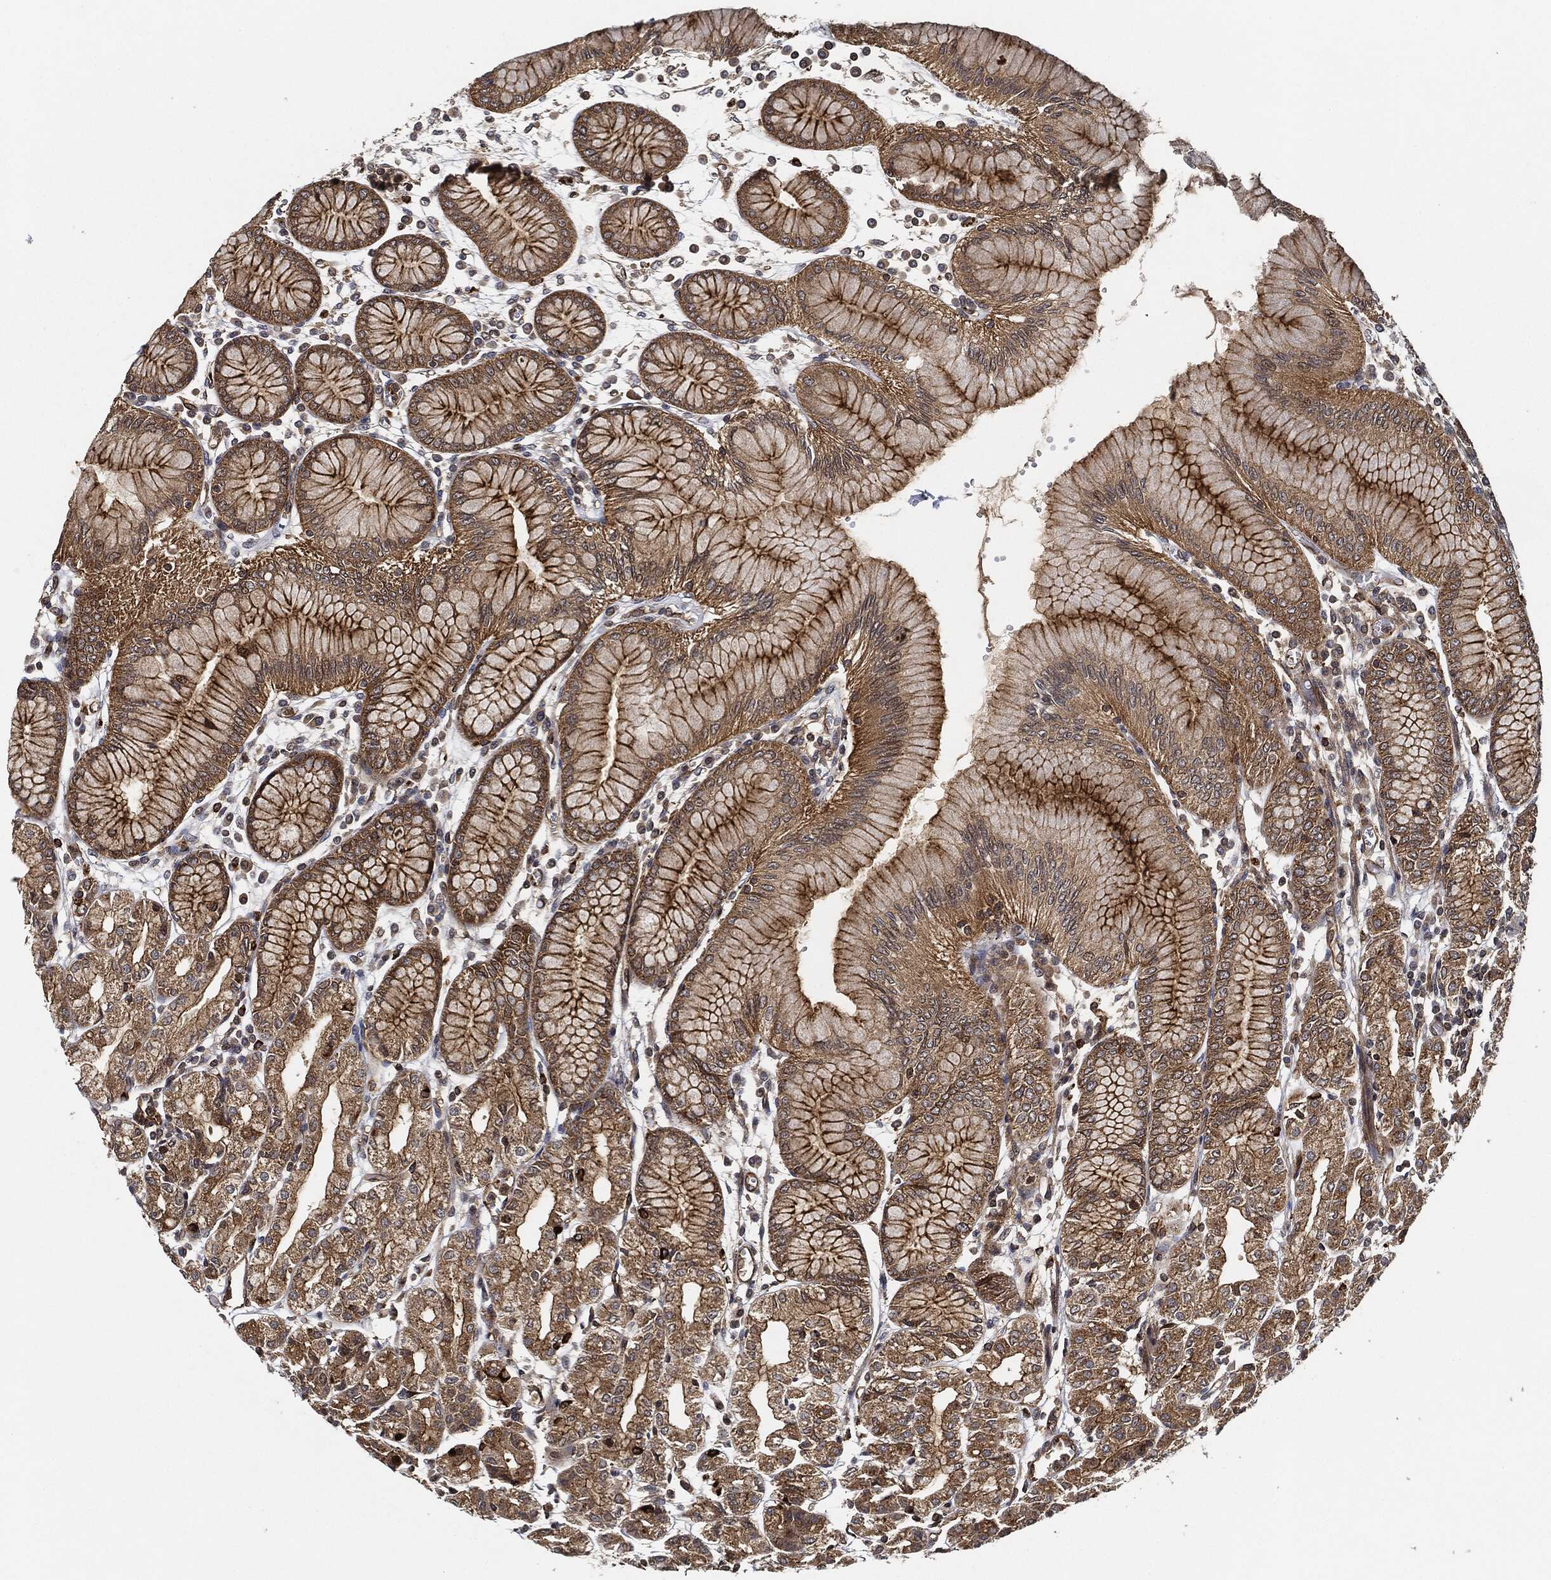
{"staining": {"intensity": "moderate", "quantity": "25%-75%", "location": "cytoplasmic/membranous"}, "tissue": "stomach", "cell_type": "Glandular cells", "image_type": "normal", "snomed": [{"axis": "morphology", "description": "Normal tissue, NOS"}, {"axis": "topography", "description": "Skeletal muscle"}, {"axis": "topography", "description": "Stomach"}], "caption": "Glandular cells show medium levels of moderate cytoplasmic/membranous staining in approximately 25%-75% of cells in normal stomach.", "gene": "MAP3K3", "patient": {"sex": "female", "age": 57}}